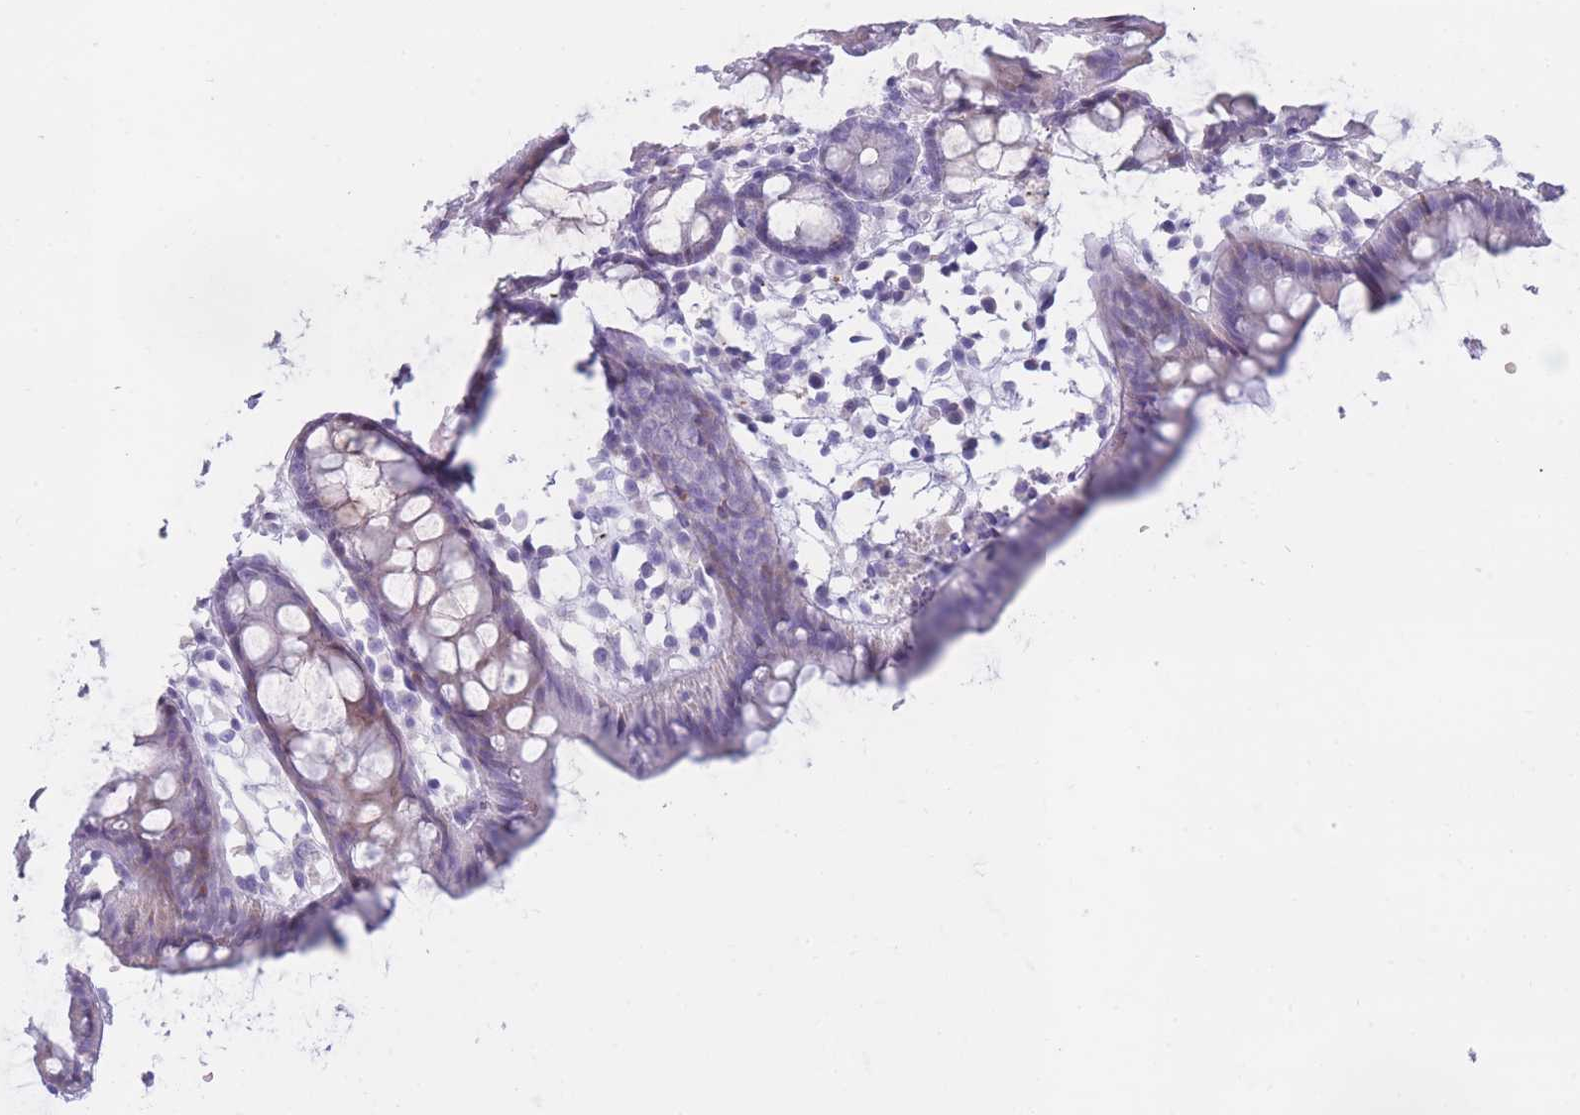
{"staining": {"intensity": "weak", "quantity": "25%-75%", "location": "cytoplasmic/membranous"}, "tissue": "colon", "cell_type": "Glandular cells", "image_type": "normal", "snomed": [{"axis": "morphology", "description": "Normal tissue, NOS"}, {"axis": "topography", "description": "Colon"}], "caption": "High-power microscopy captured an IHC image of unremarkable colon, revealing weak cytoplasmic/membranous positivity in approximately 25%-75% of glandular cells.", "gene": "COL27A1", "patient": {"sex": "female", "age": 84}}